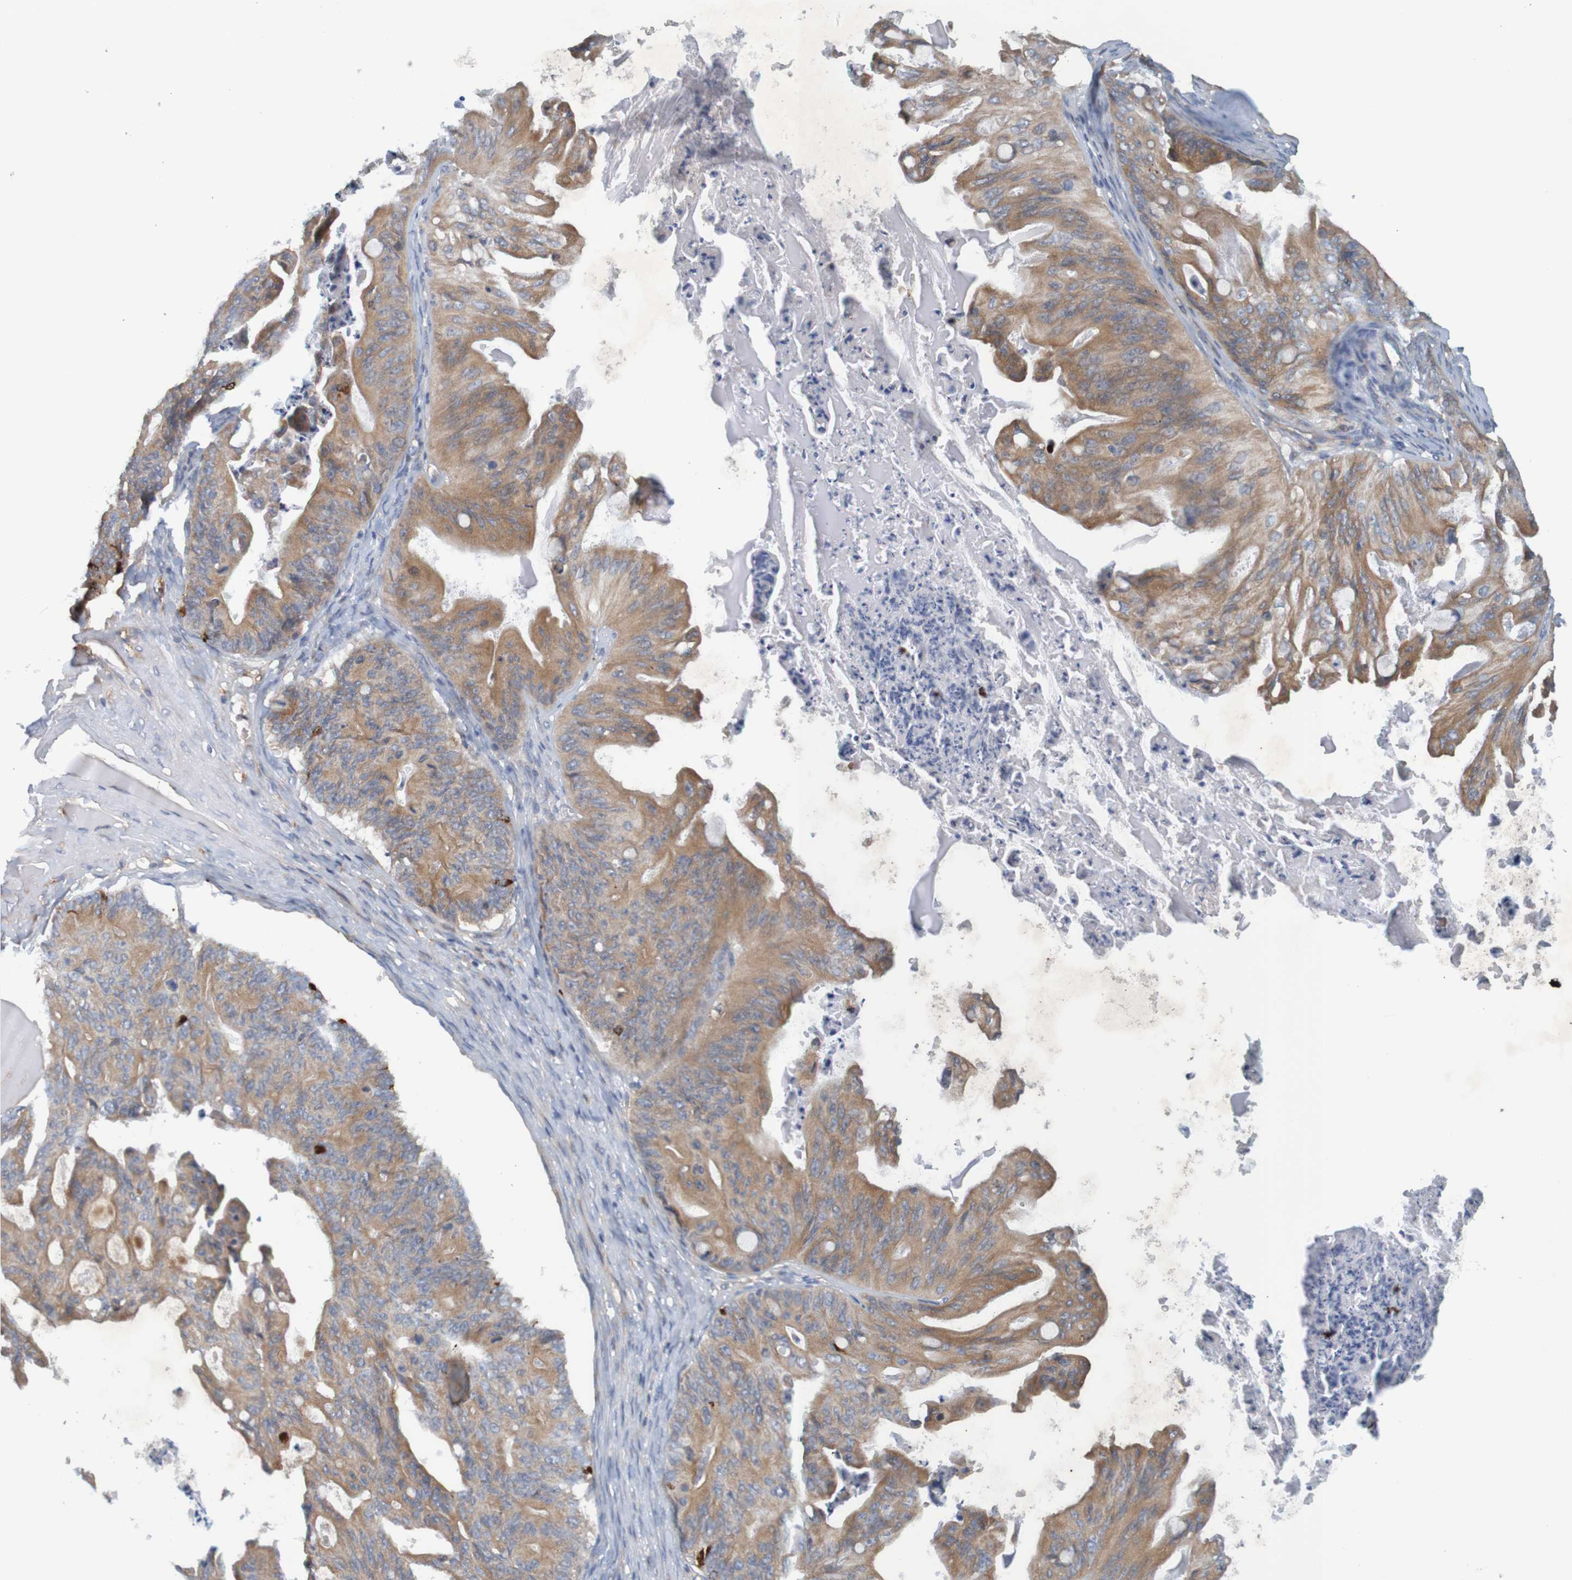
{"staining": {"intensity": "moderate", "quantity": ">75%", "location": "cytoplasmic/membranous"}, "tissue": "ovarian cancer", "cell_type": "Tumor cells", "image_type": "cancer", "snomed": [{"axis": "morphology", "description": "Cystadenocarcinoma, mucinous, NOS"}, {"axis": "topography", "description": "Ovary"}], "caption": "Immunohistochemistry (IHC) (DAB) staining of mucinous cystadenocarcinoma (ovarian) demonstrates moderate cytoplasmic/membranous protein staining in about >75% of tumor cells.", "gene": "DNAJC4", "patient": {"sex": "female", "age": 37}}